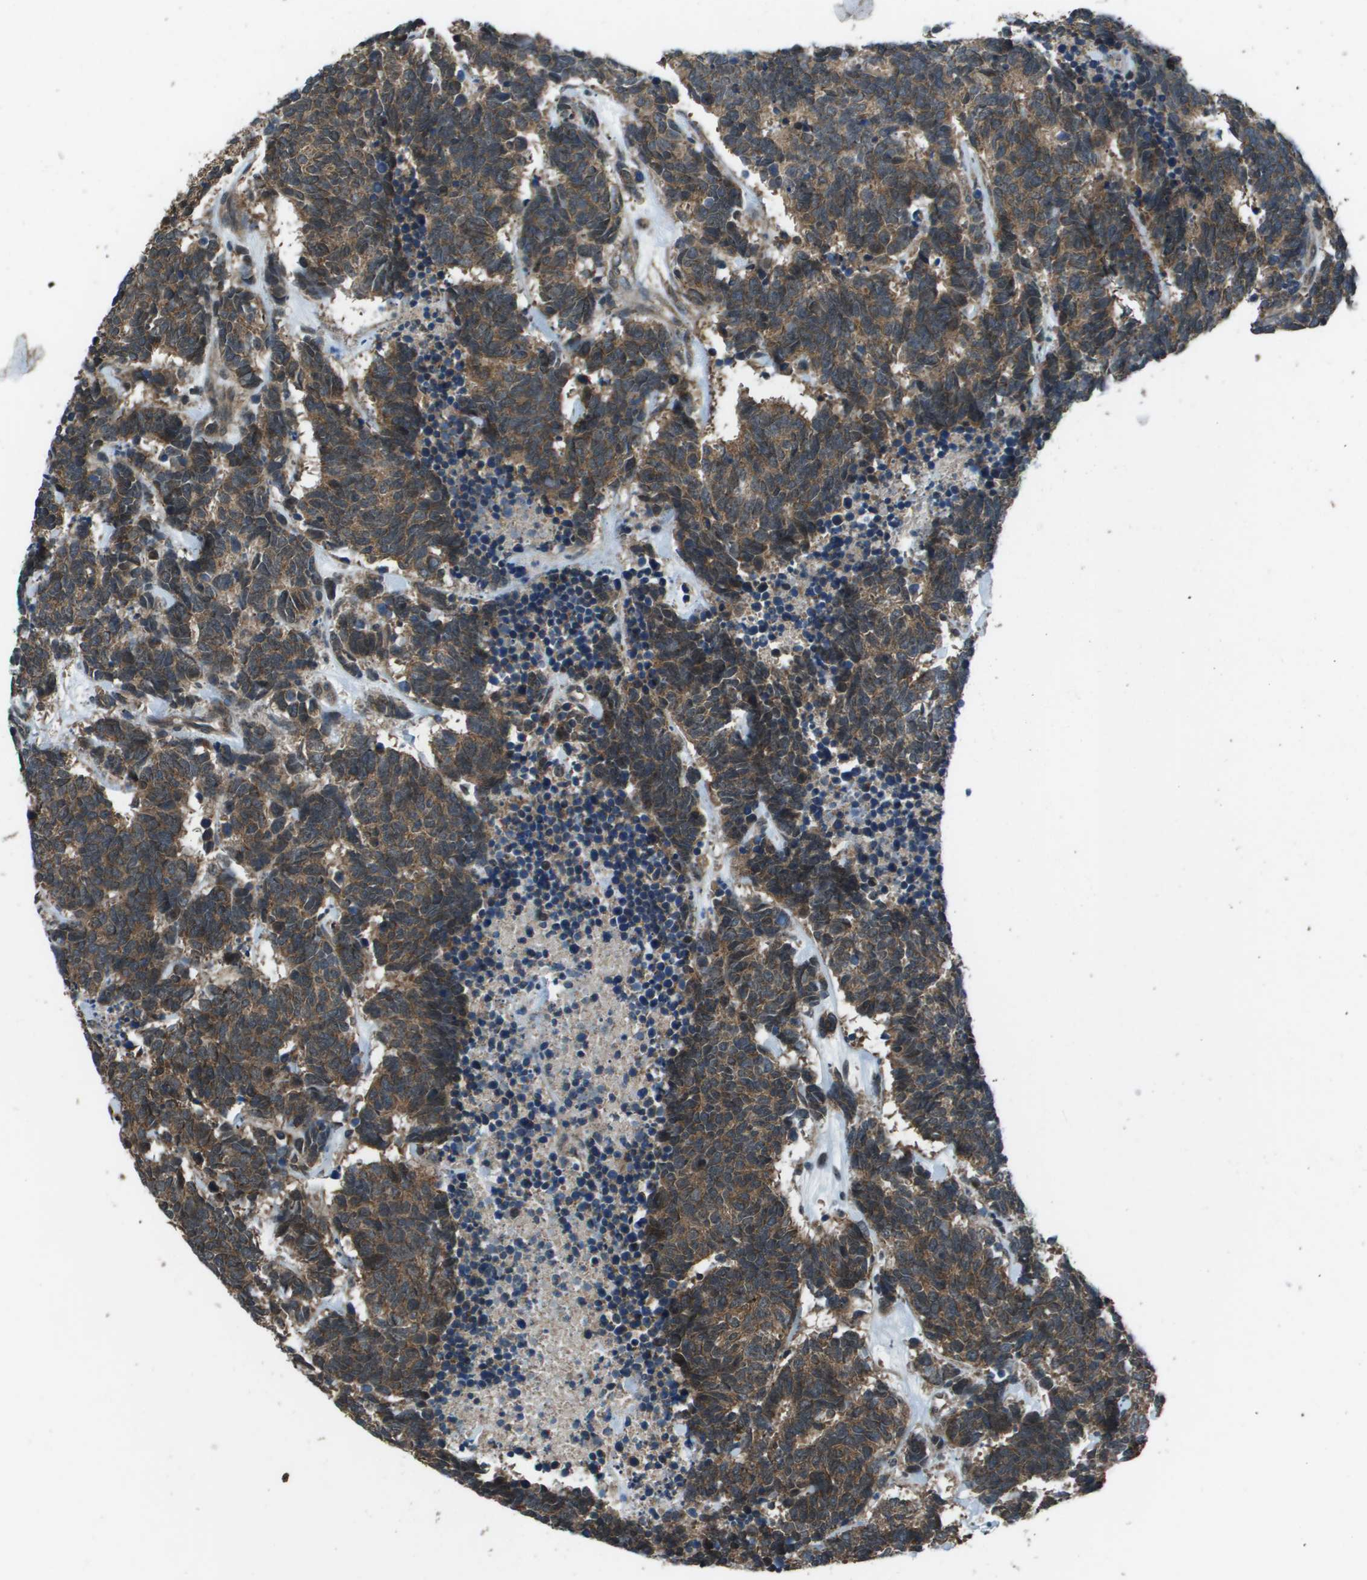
{"staining": {"intensity": "moderate", "quantity": ">75%", "location": "cytoplasmic/membranous"}, "tissue": "carcinoid", "cell_type": "Tumor cells", "image_type": "cancer", "snomed": [{"axis": "morphology", "description": "Carcinoma, NOS"}, {"axis": "morphology", "description": "Carcinoid, malignant, NOS"}, {"axis": "topography", "description": "Urinary bladder"}], "caption": "Carcinoid stained with DAB (3,3'-diaminobenzidine) IHC demonstrates medium levels of moderate cytoplasmic/membranous staining in about >75% of tumor cells.", "gene": "PPFIA1", "patient": {"sex": "male", "age": 57}}